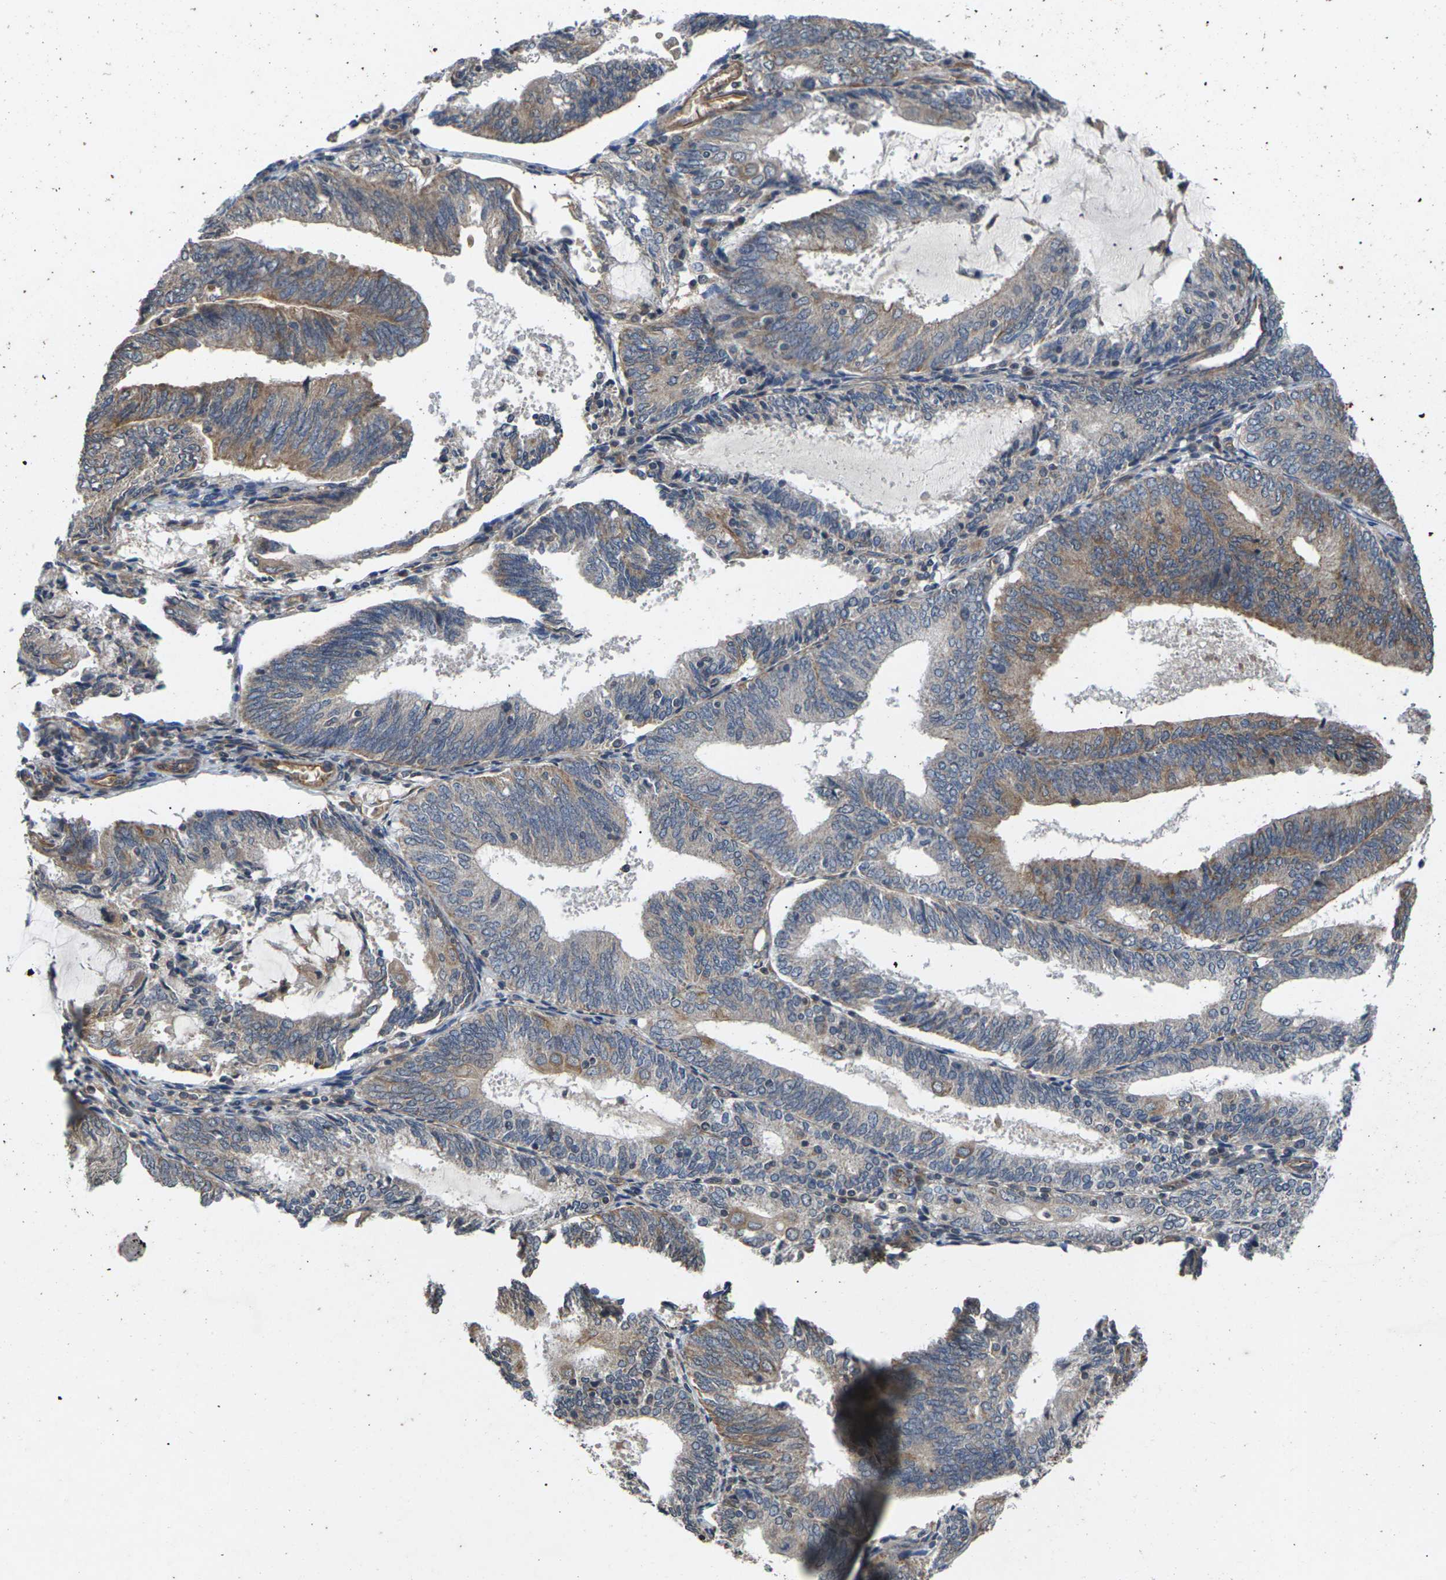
{"staining": {"intensity": "moderate", "quantity": ">75%", "location": "cytoplasmic/membranous"}, "tissue": "endometrial cancer", "cell_type": "Tumor cells", "image_type": "cancer", "snomed": [{"axis": "morphology", "description": "Adenocarcinoma, NOS"}, {"axis": "topography", "description": "Endometrium"}], "caption": "Immunohistochemical staining of endometrial cancer (adenocarcinoma) displays medium levels of moderate cytoplasmic/membranous staining in approximately >75% of tumor cells. (Stains: DAB (3,3'-diaminobenzidine) in brown, nuclei in blue, Microscopy: brightfield microscopy at high magnification).", "gene": "DKK2", "patient": {"sex": "female", "age": 81}}